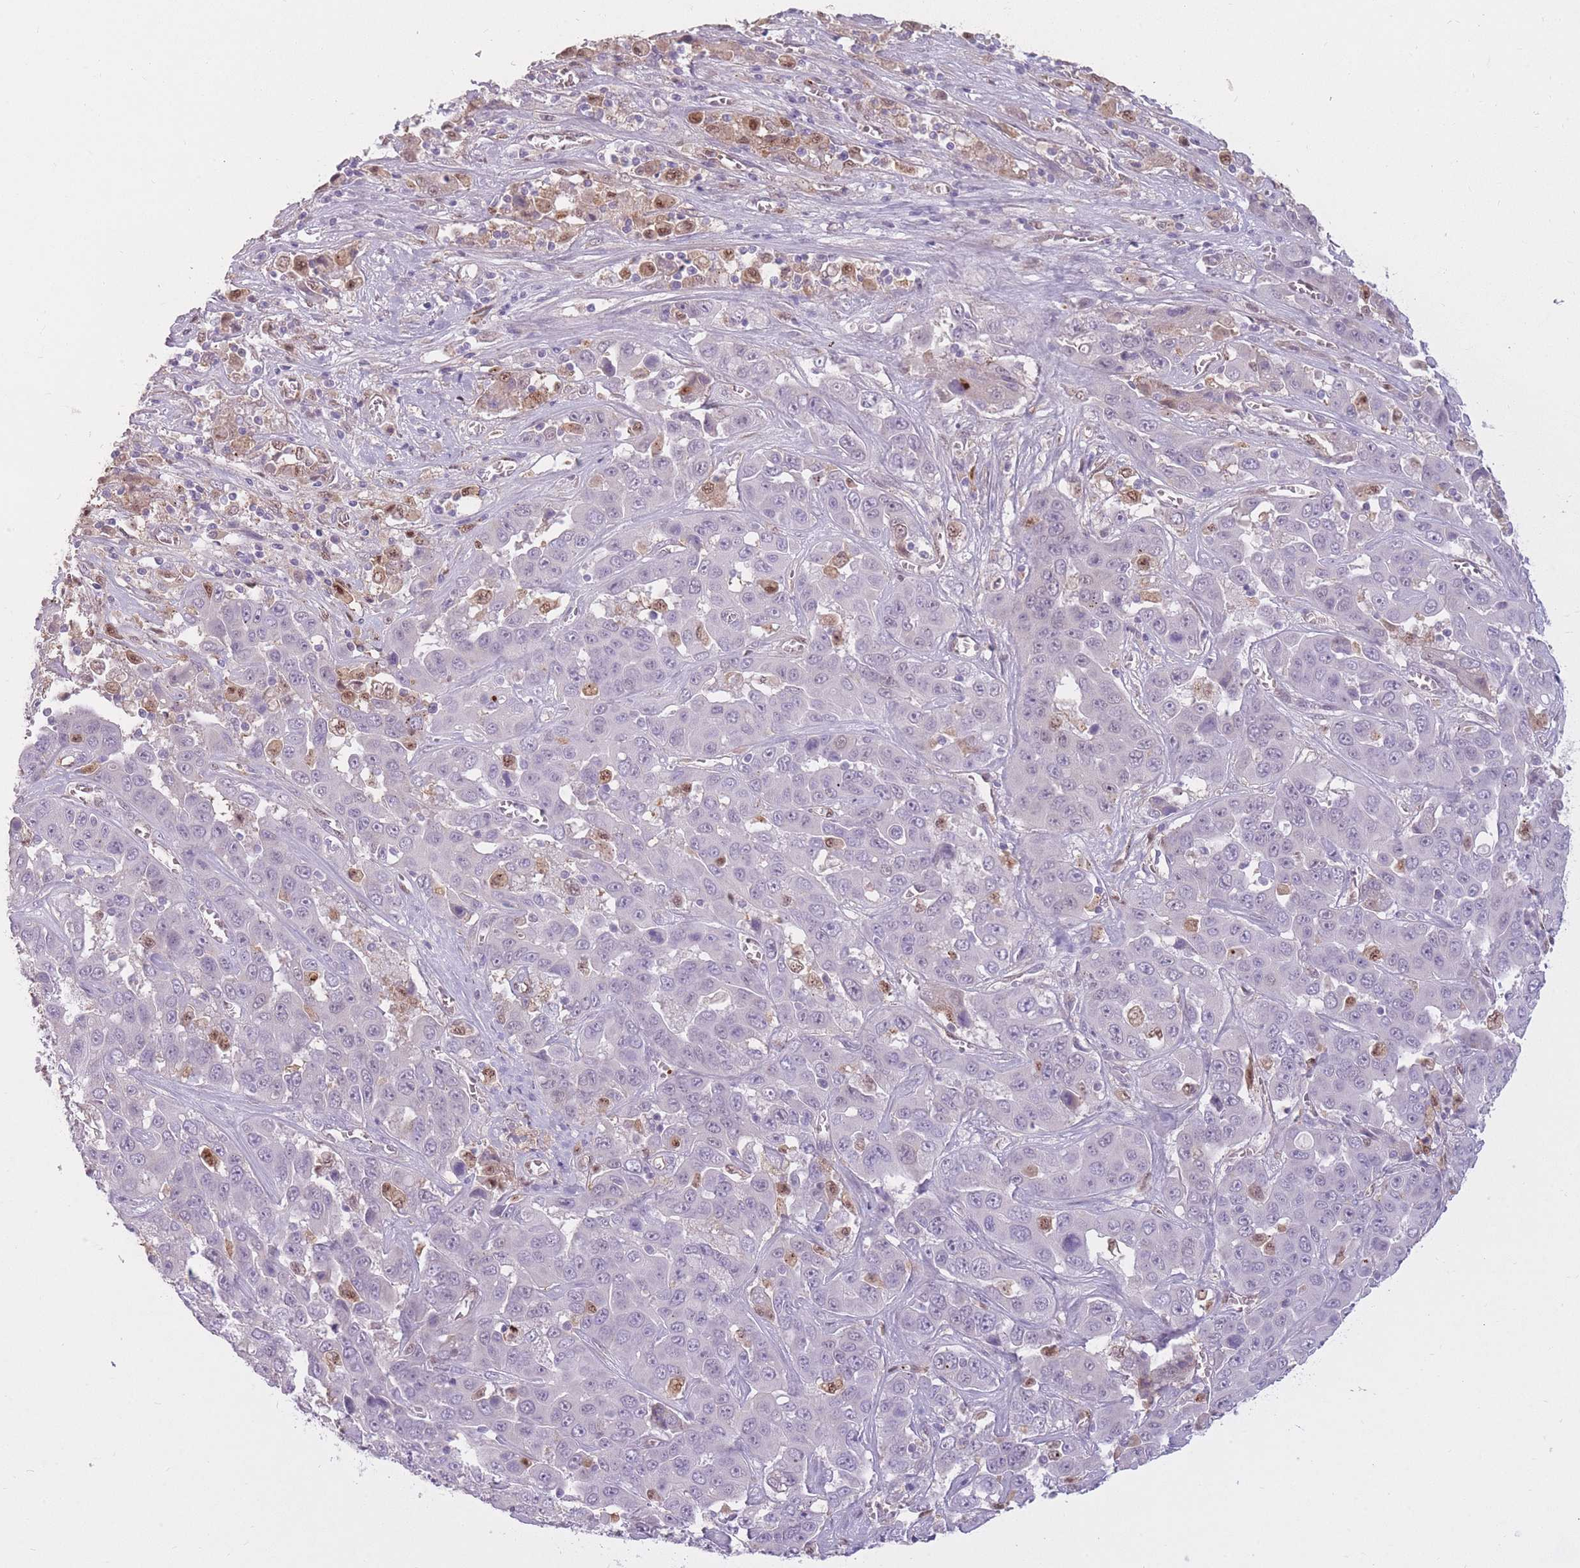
{"staining": {"intensity": "negative", "quantity": "none", "location": "none"}, "tissue": "liver cancer", "cell_type": "Tumor cells", "image_type": "cancer", "snomed": [{"axis": "morphology", "description": "Cholangiocarcinoma"}, {"axis": "topography", "description": "Liver"}], "caption": "Immunohistochemistry (IHC) micrograph of human liver cholangiocarcinoma stained for a protein (brown), which shows no staining in tumor cells.", "gene": "LGALS9", "patient": {"sex": "female", "age": 52}}